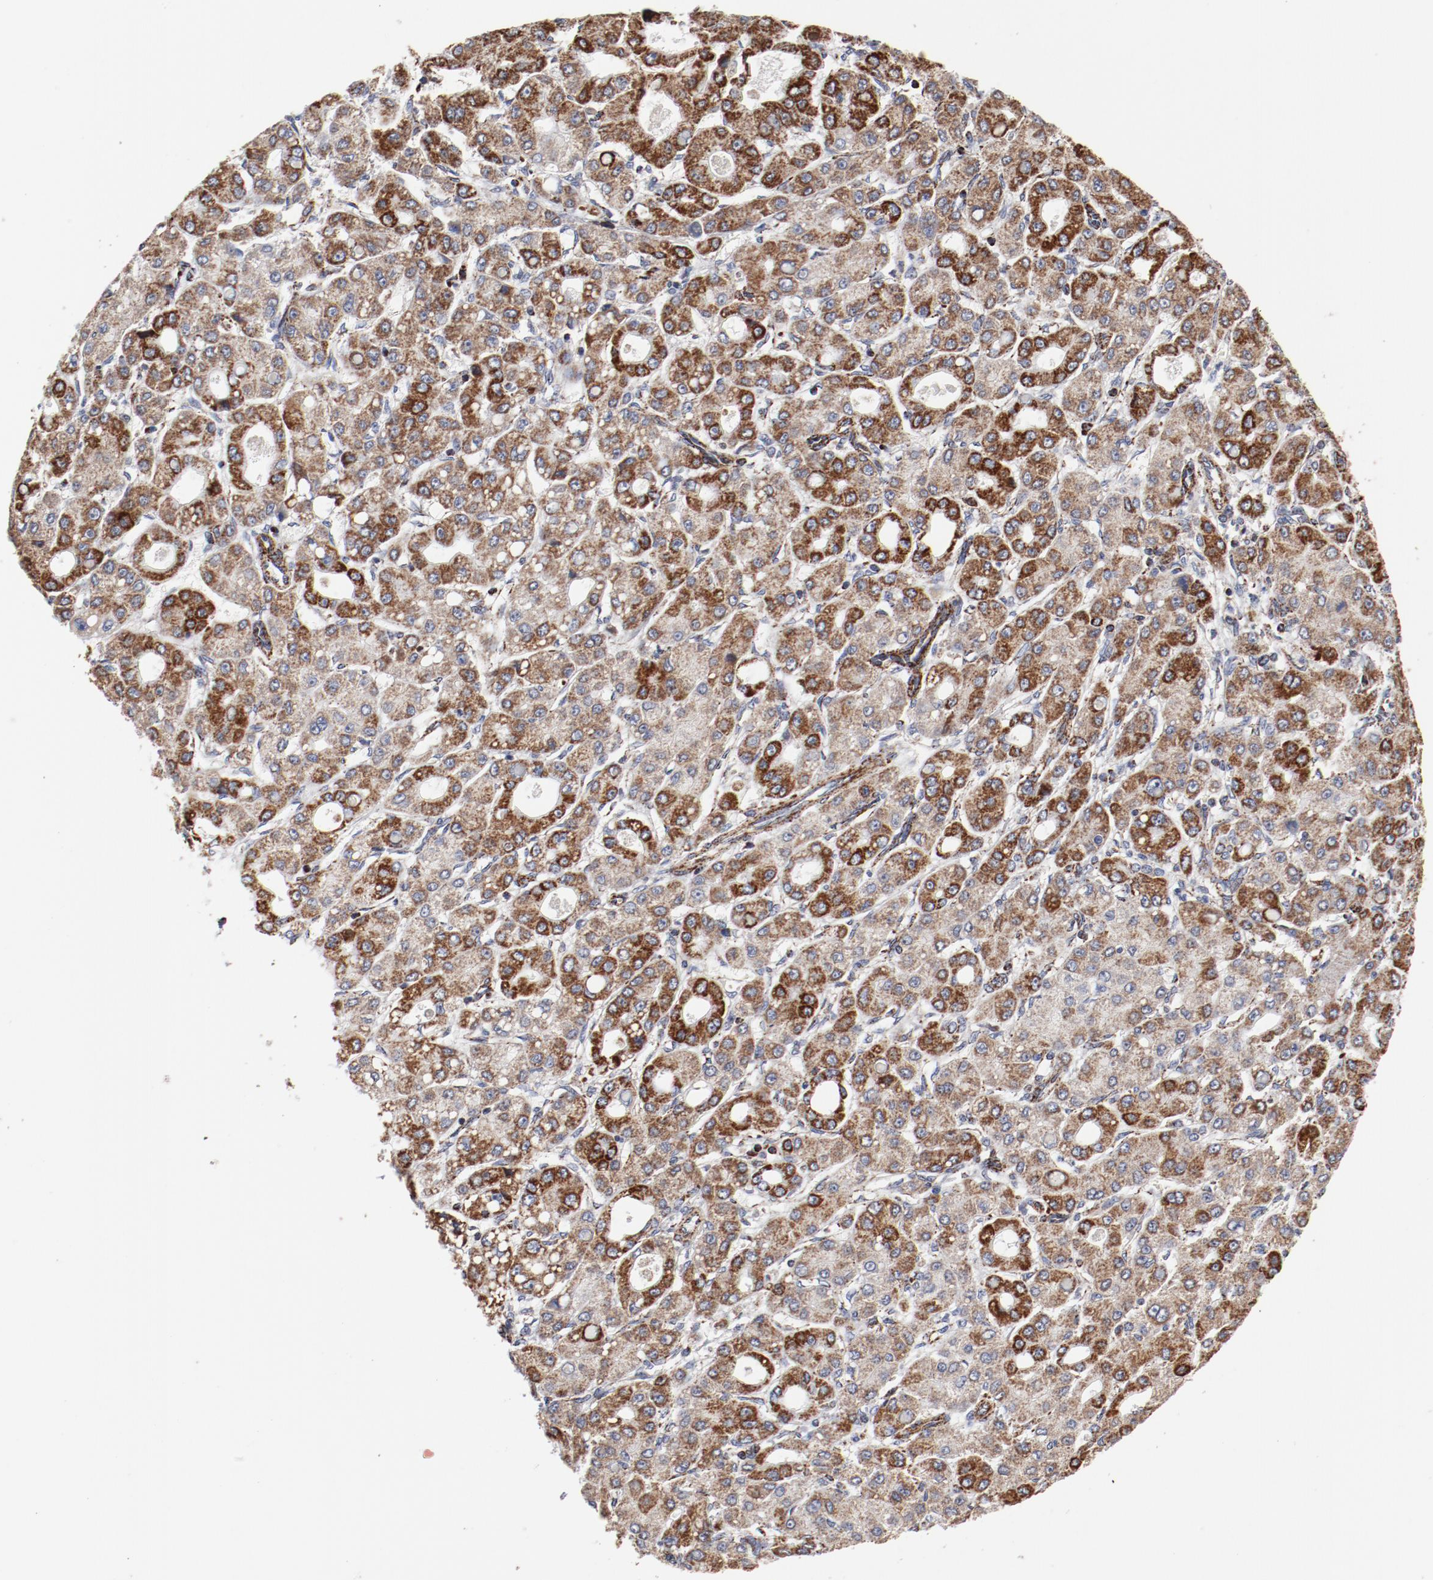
{"staining": {"intensity": "strong", "quantity": "25%-75%", "location": "cytoplasmic/membranous"}, "tissue": "liver cancer", "cell_type": "Tumor cells", "image_type": "cancer", "snomed": [{"axis": "morphology", "description": "Carcinoma, Hepatocellular, NOS"}, {"axis": "topography", "description": "Liver"}], "caption": "Immunohistochemistry (IHC) image of human liver cancer (hepatocellular carcinoma) stained for a protein (brown), which shows high levels of strong cytoplasmic/membranous positivity in approximately 25%-75% of tumor cells.", "gene": "NDUFV2", "patient": {"sex": "male", "age": 69}}